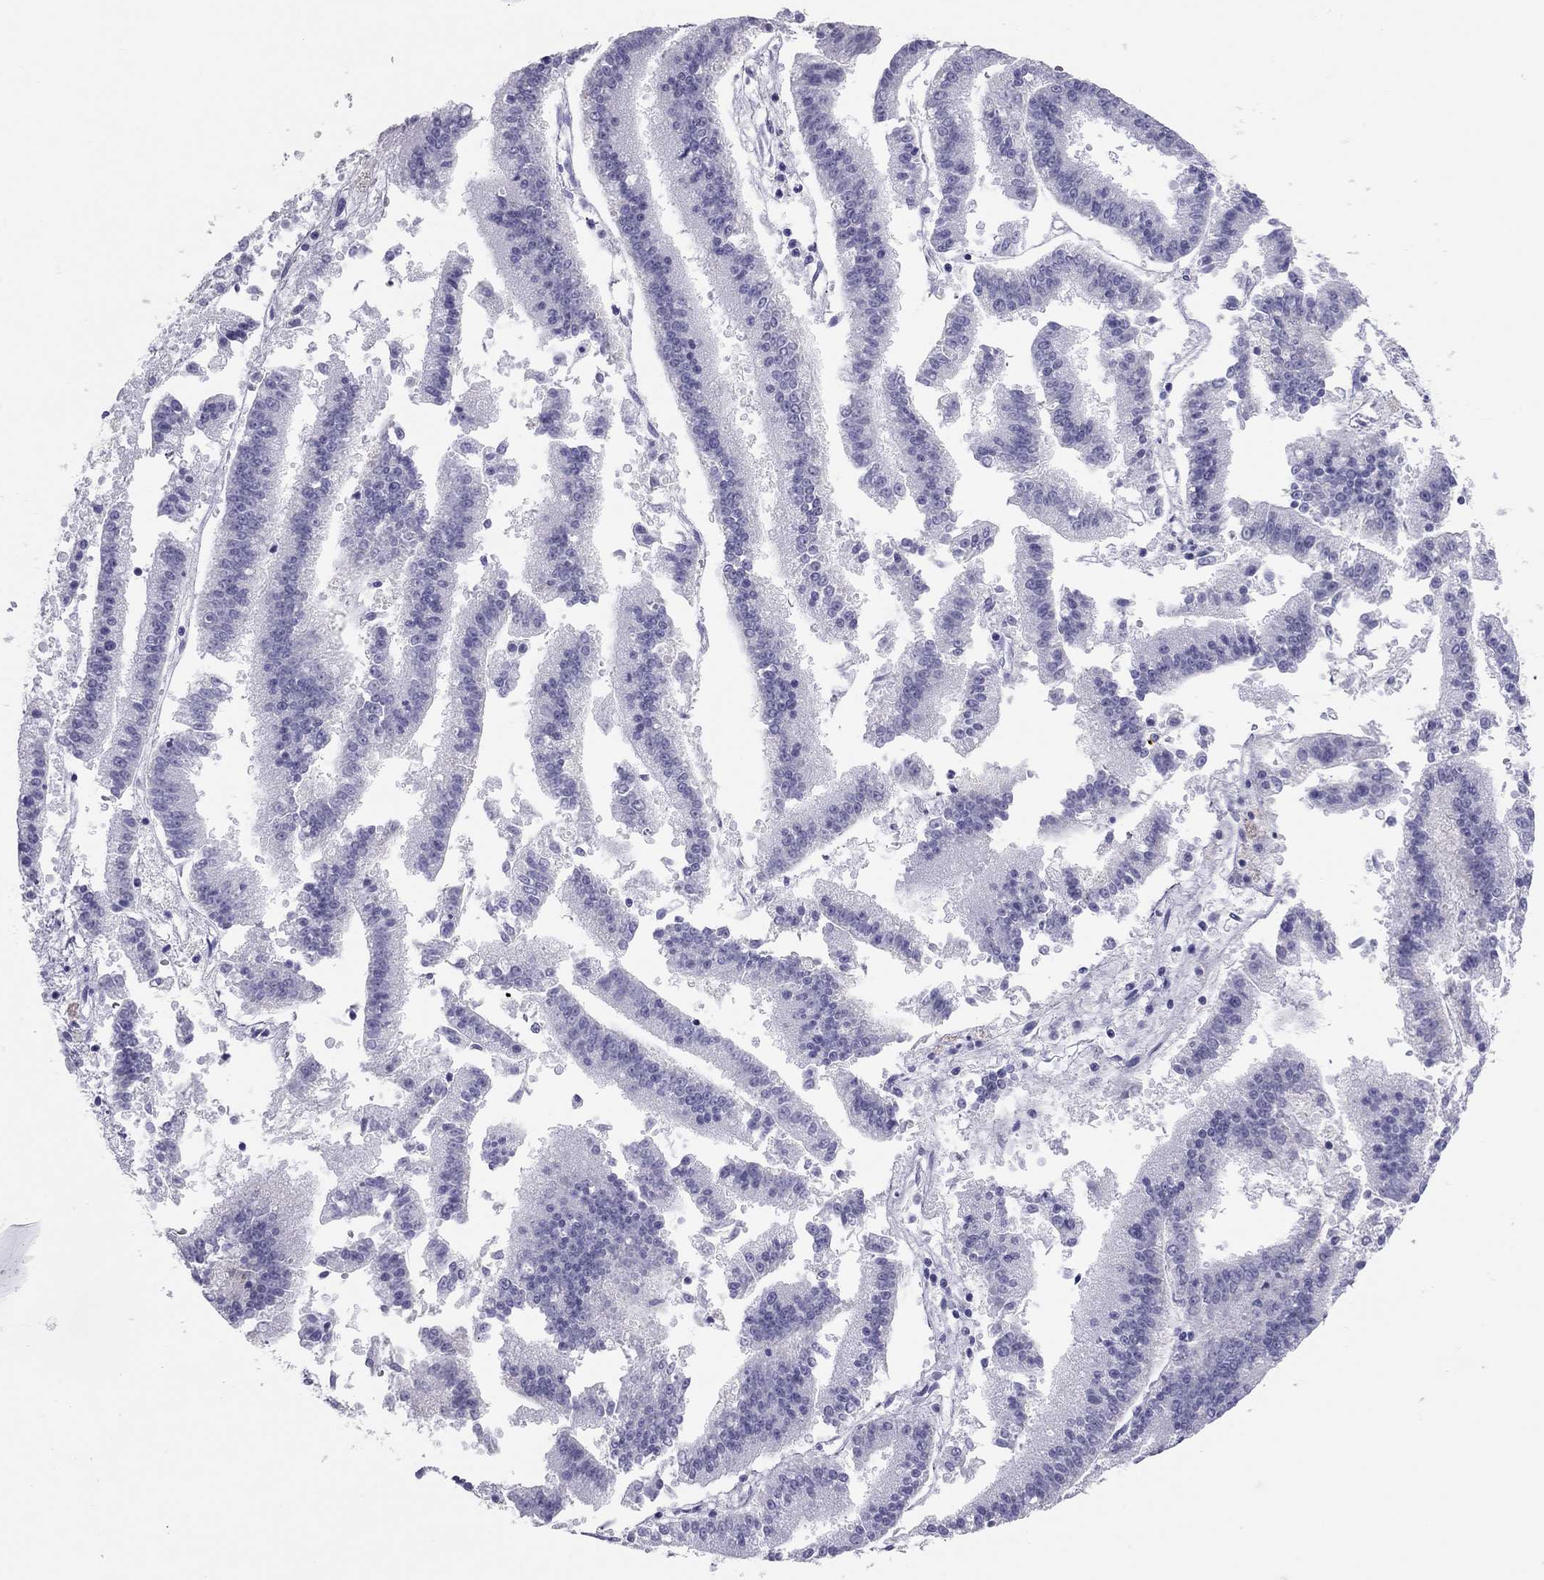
{"staining": {"intensity": "negative", "quantity": "none", "location": "none"}, "tissue": "endometrial cancer", "cell_type": "Tumor cells", "image_type": "cancer", "snomed": [{"axis": "morphology", "description": "Adenocarcinoma, NOS"}, {"axis": "topography", "description": "Endometrium"}], "caption": "Adenocarcinoma (endometrial) stained for a protein using IHC exhibits no positivity tumor cells.", "gene": "TRPM3", "patient": {"sex": "female", "age": 66}}